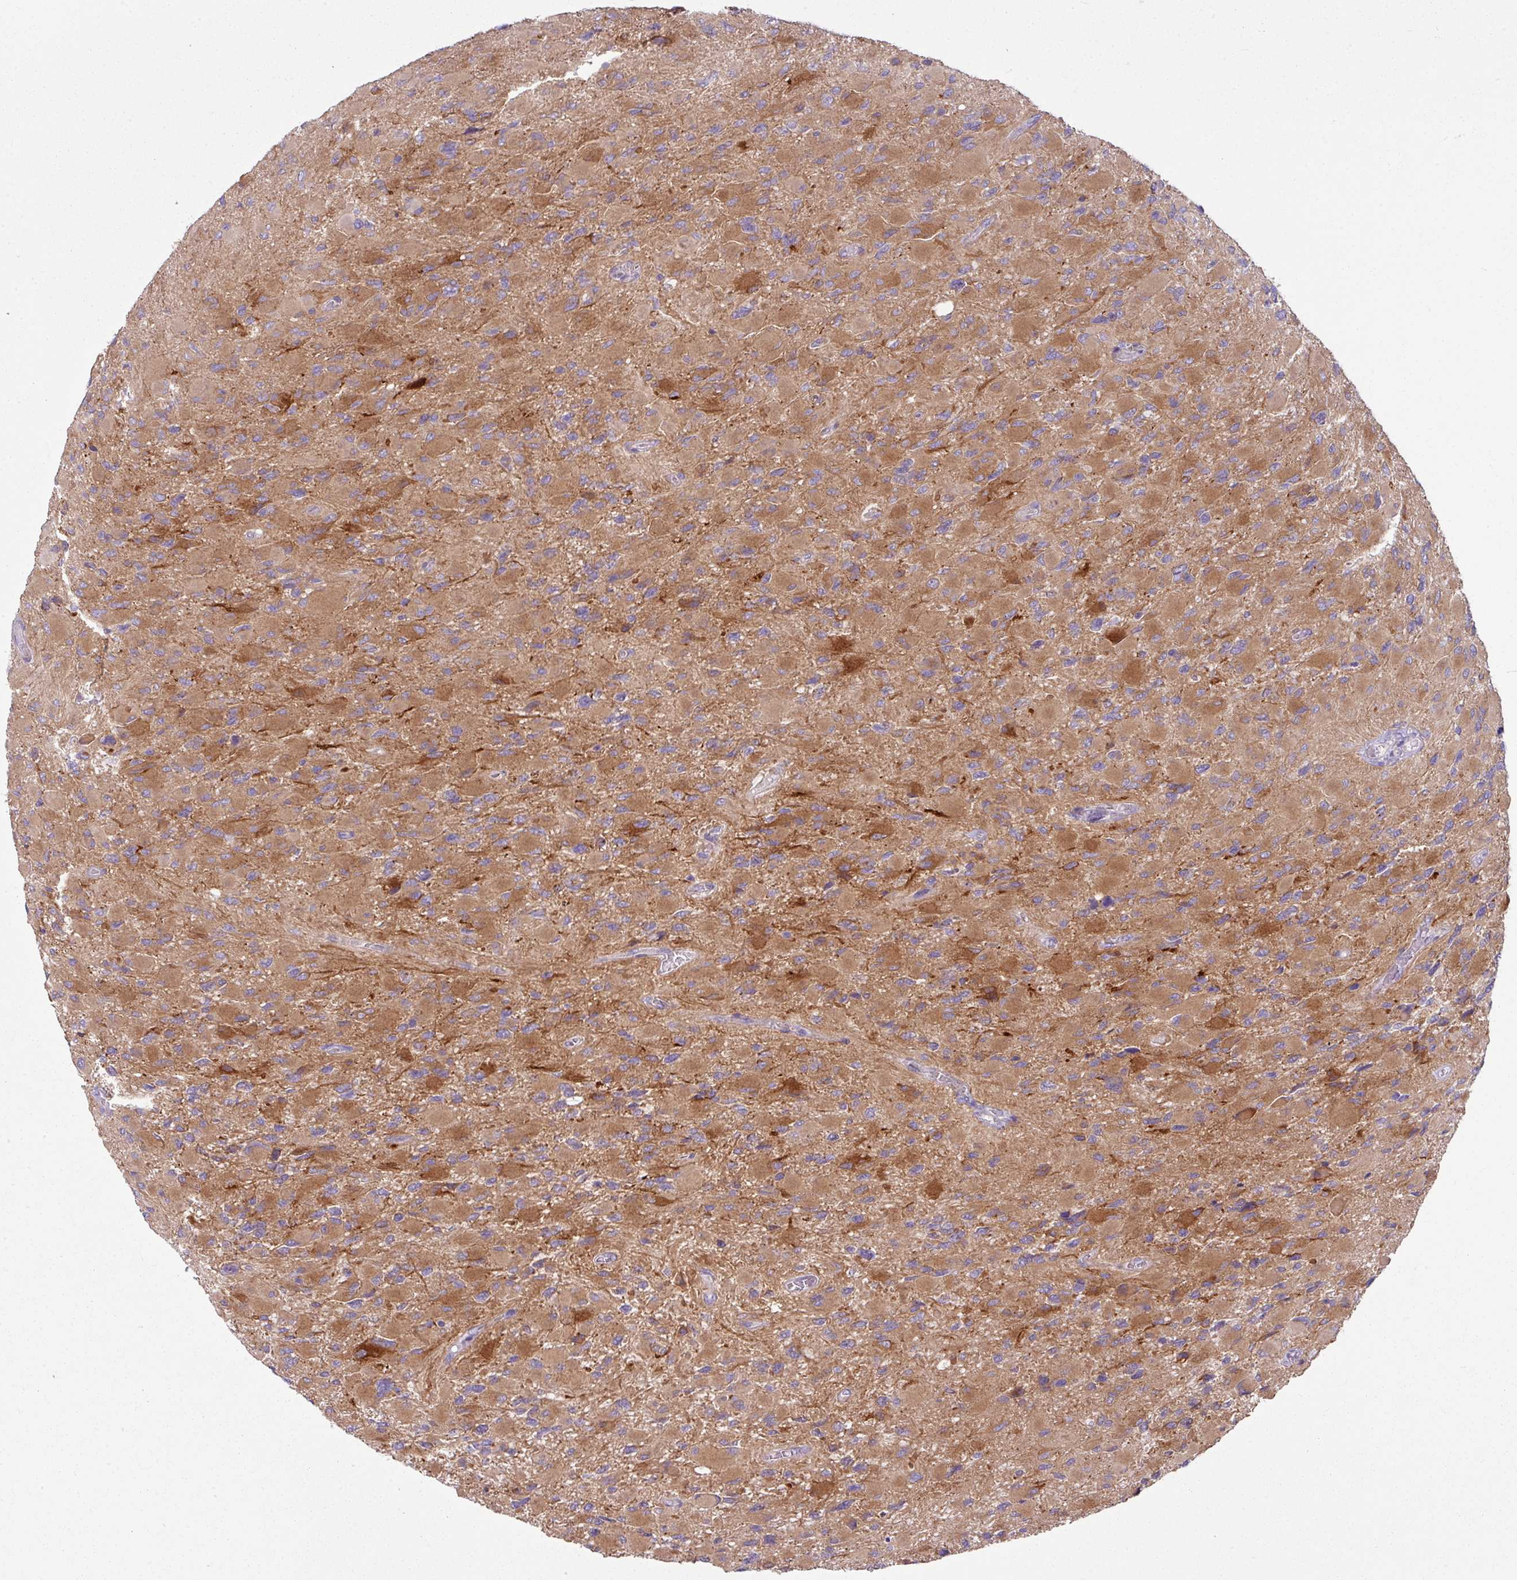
{"staining": {"intensity": "moderate", "quantity": ">75%", "location": "cytoplasmic/membranous"}, "tissue": "glioma", "cell_type": "Tumor cells", "image_type": "cancer", "snomed": [{"axis": "morphology", "description": "Glioma, malignant, High grade"}, {"axis": "topography", "description": "Cerebral cortex"}], "caption": "Human malignant glioma (high-grade) stained with a protein marker reveals moderate staining in tumor cells.", "gene": "CAMK2B", "patient": {"sex": "female", "age": 36}}